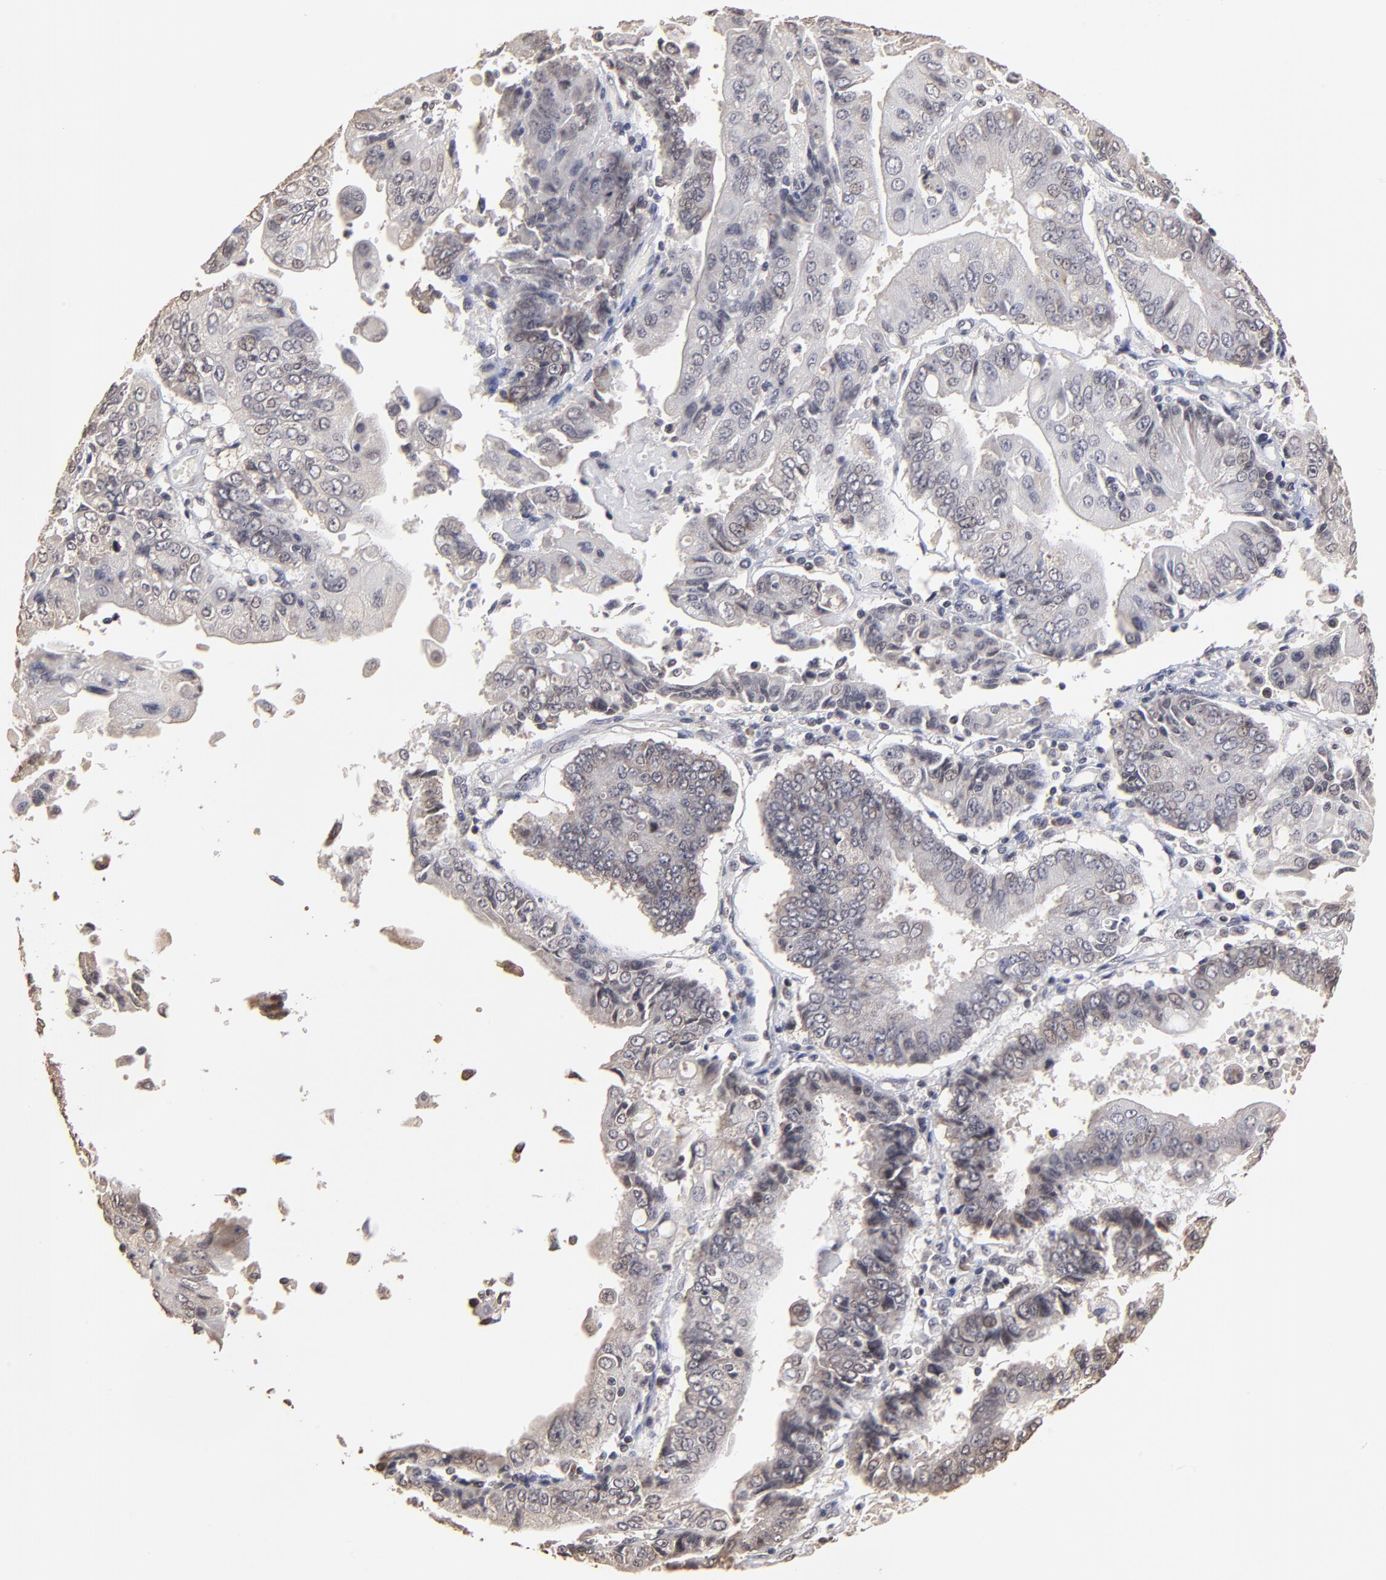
{"staining": {"intensity": "weak", "quantity": "<25%", "location": "nuclear"}, "tissue": "endometrial cancer", "cell_type": "Tumor cells", "image_type": "cancer", "snomed": [{"axis": "morphology", "description": "Adenocarcinoma, NOS"}, {"axis": "topography", "description": "Endometrium"}], "caption": "DAB immunohistochemical staining of adenocarcinoma (endometrial) reveals no significant staining in tumor cells.", "gene": "BRPF1", "patient": {"sex": "female", "age": 75}}